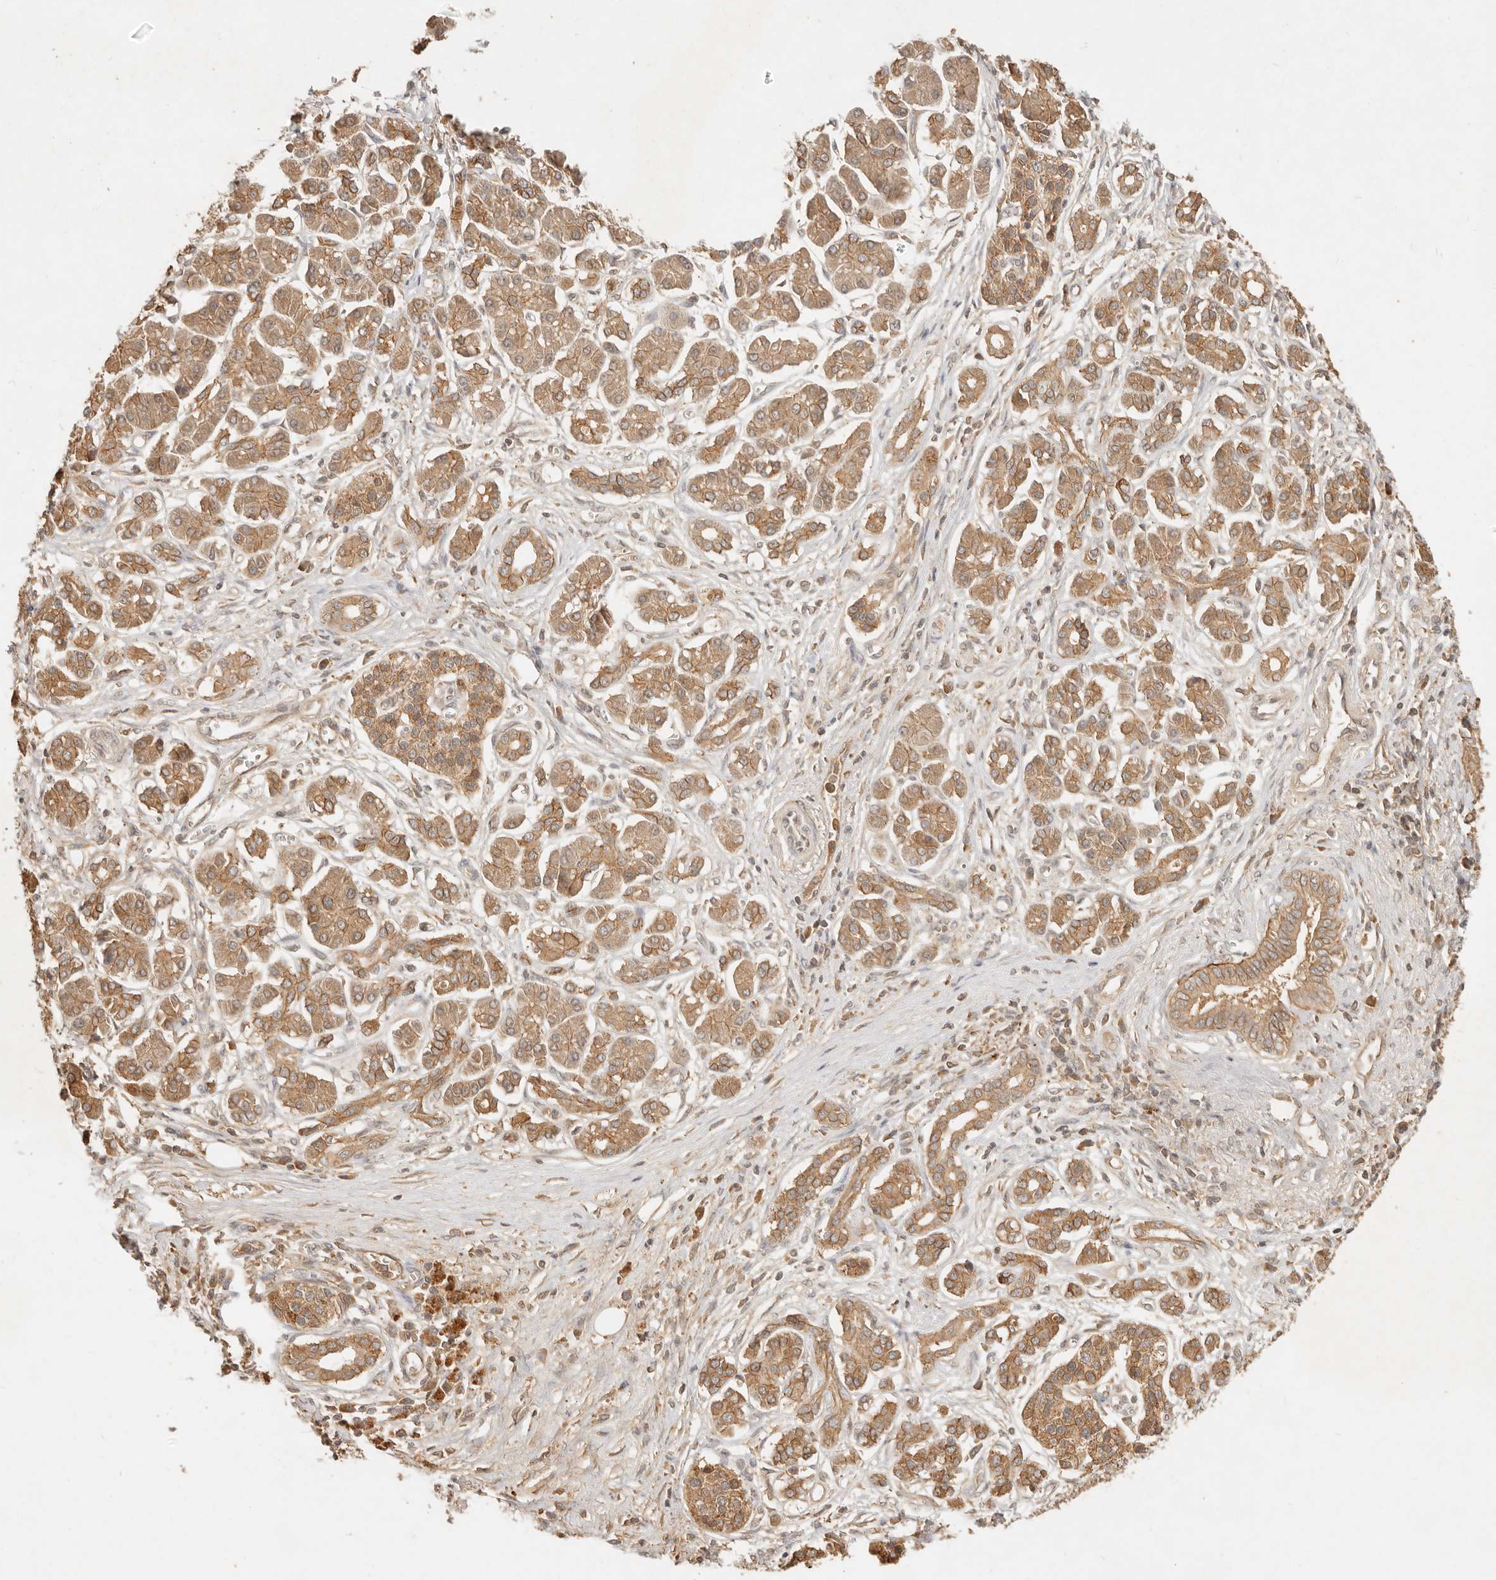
{"staining": {"intensity": "moderate", "quantity": ">75%", "location": "cytoplasmic/membranous"}, "tissue": "pancreatic cancer", "cell_type": "Tumor cells", "image_type": "cancer", "snomed": [{"axis": "morphology", "description": "Adenocarcinoma, NOS"}, {"axis": "topography", "description": "Pancreas"}], "caption": "A medium amount of moderate cytoplasmic/membranous positivity is appreciated in approximately >75% of tumor cells in pancreatic cancer tissue.", "gene": "FREM2", "patient": {"sex": "male", "age": 78}}